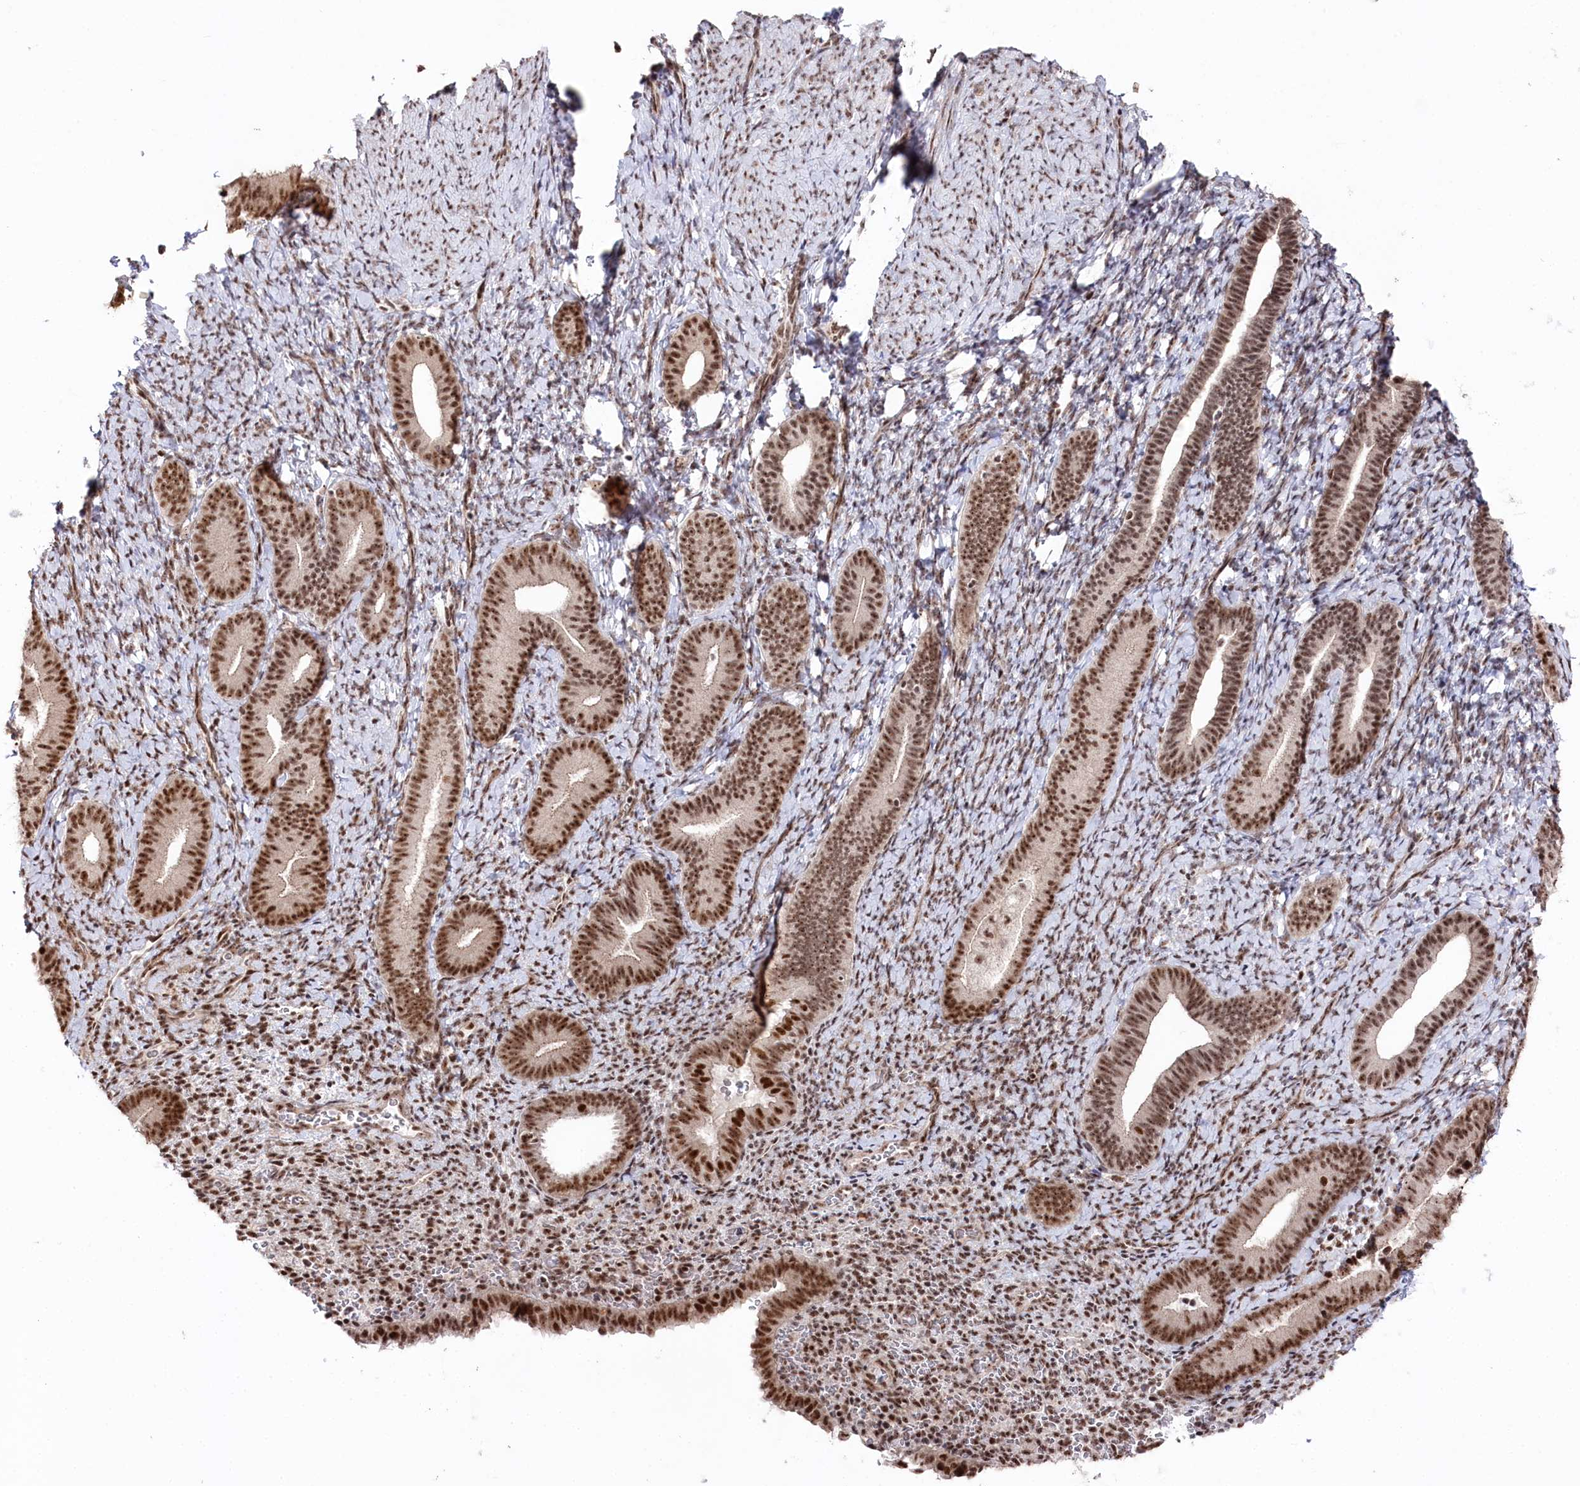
{"staining": {"intensity": "weak", "quantity": ">75%", "location": "nuclear"}, "tissue": "endometrium", "cell_type": "Cells in endometrial stroma", "image_type": "normal", "snomed": [{"axis": "morphology", "description": "Normal tissue, NOS"}, {"axis": "topography", "description": "Endometrium"}], "caption": "Protein expression analysis of unremarkable human endometrium reveals weak nuclear staining in about >75% of cells in endometrial stroma. The protein is shown in brown color, while the nuclei are stained blue.", "gene": "POLR2H", "patient": {"sex": "female", "age": 65}}